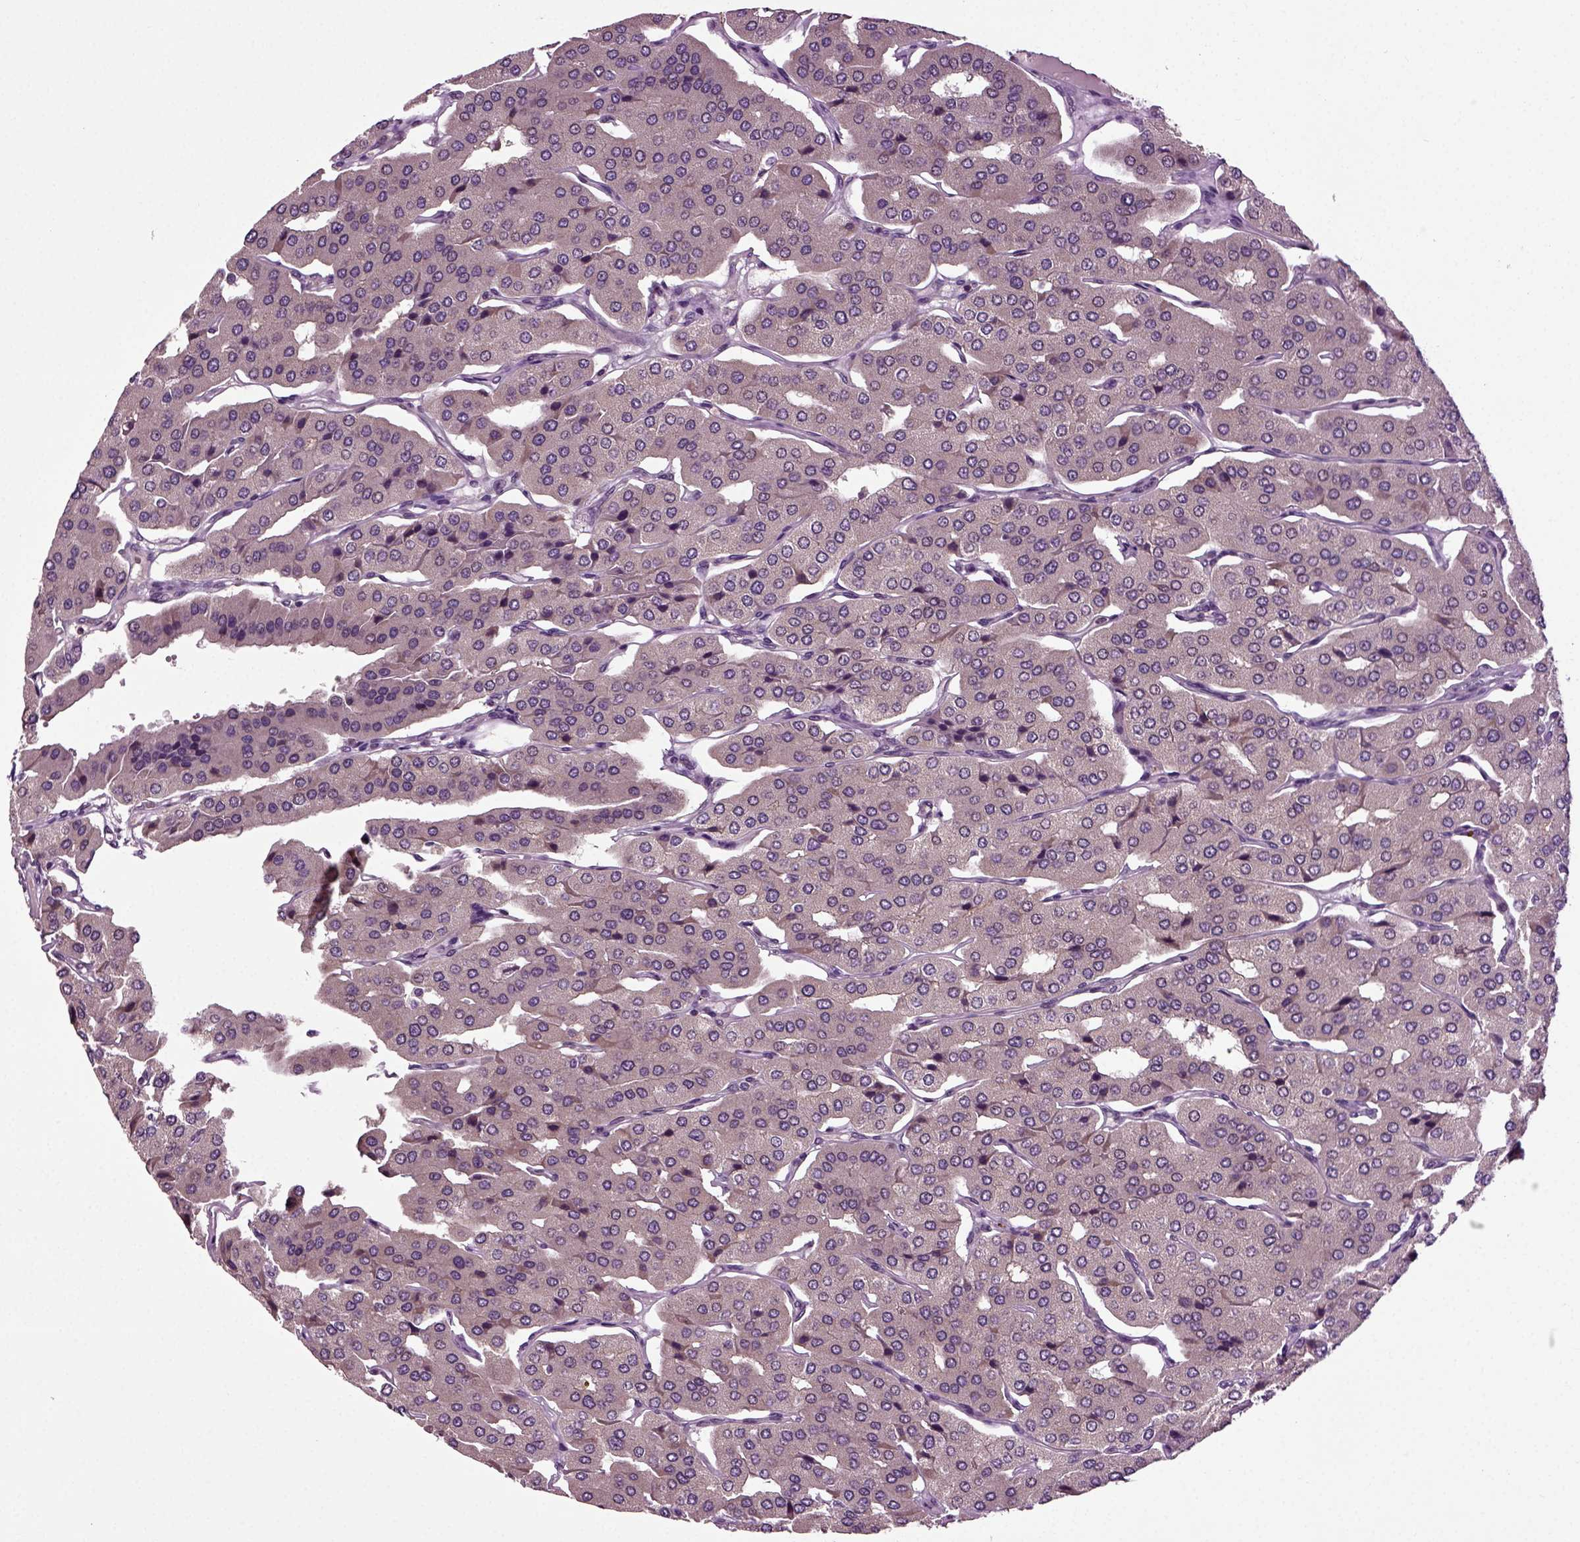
{"staining": {"intensity": "negative", "quantity": "none", "location": "none"}, "tissue": "parathyroid gland", "cell_type": "Glandular cells", "image_type": "normal", "snomed": [{"axis": "morphology", "description": "Normal tissue, NOS"}, {"axis": "morphology", "description": "Adenoma, NOS"}, {"axis": "topography", "description": "Parathyroid gland"}], "caption": "An immunohistochemistry (IHC) photomicrograph of normal parathyroid gland is shown. There is no staining in glandular cells of parathyroid gland. Brightfield microscopy of immunohistochemistry (IHC) stained with DAB (brown) and hematoxylin (blue), captured at high magnification.", "gene": "KNSTRN", "patient": {"sex": "female", "age": 86}}